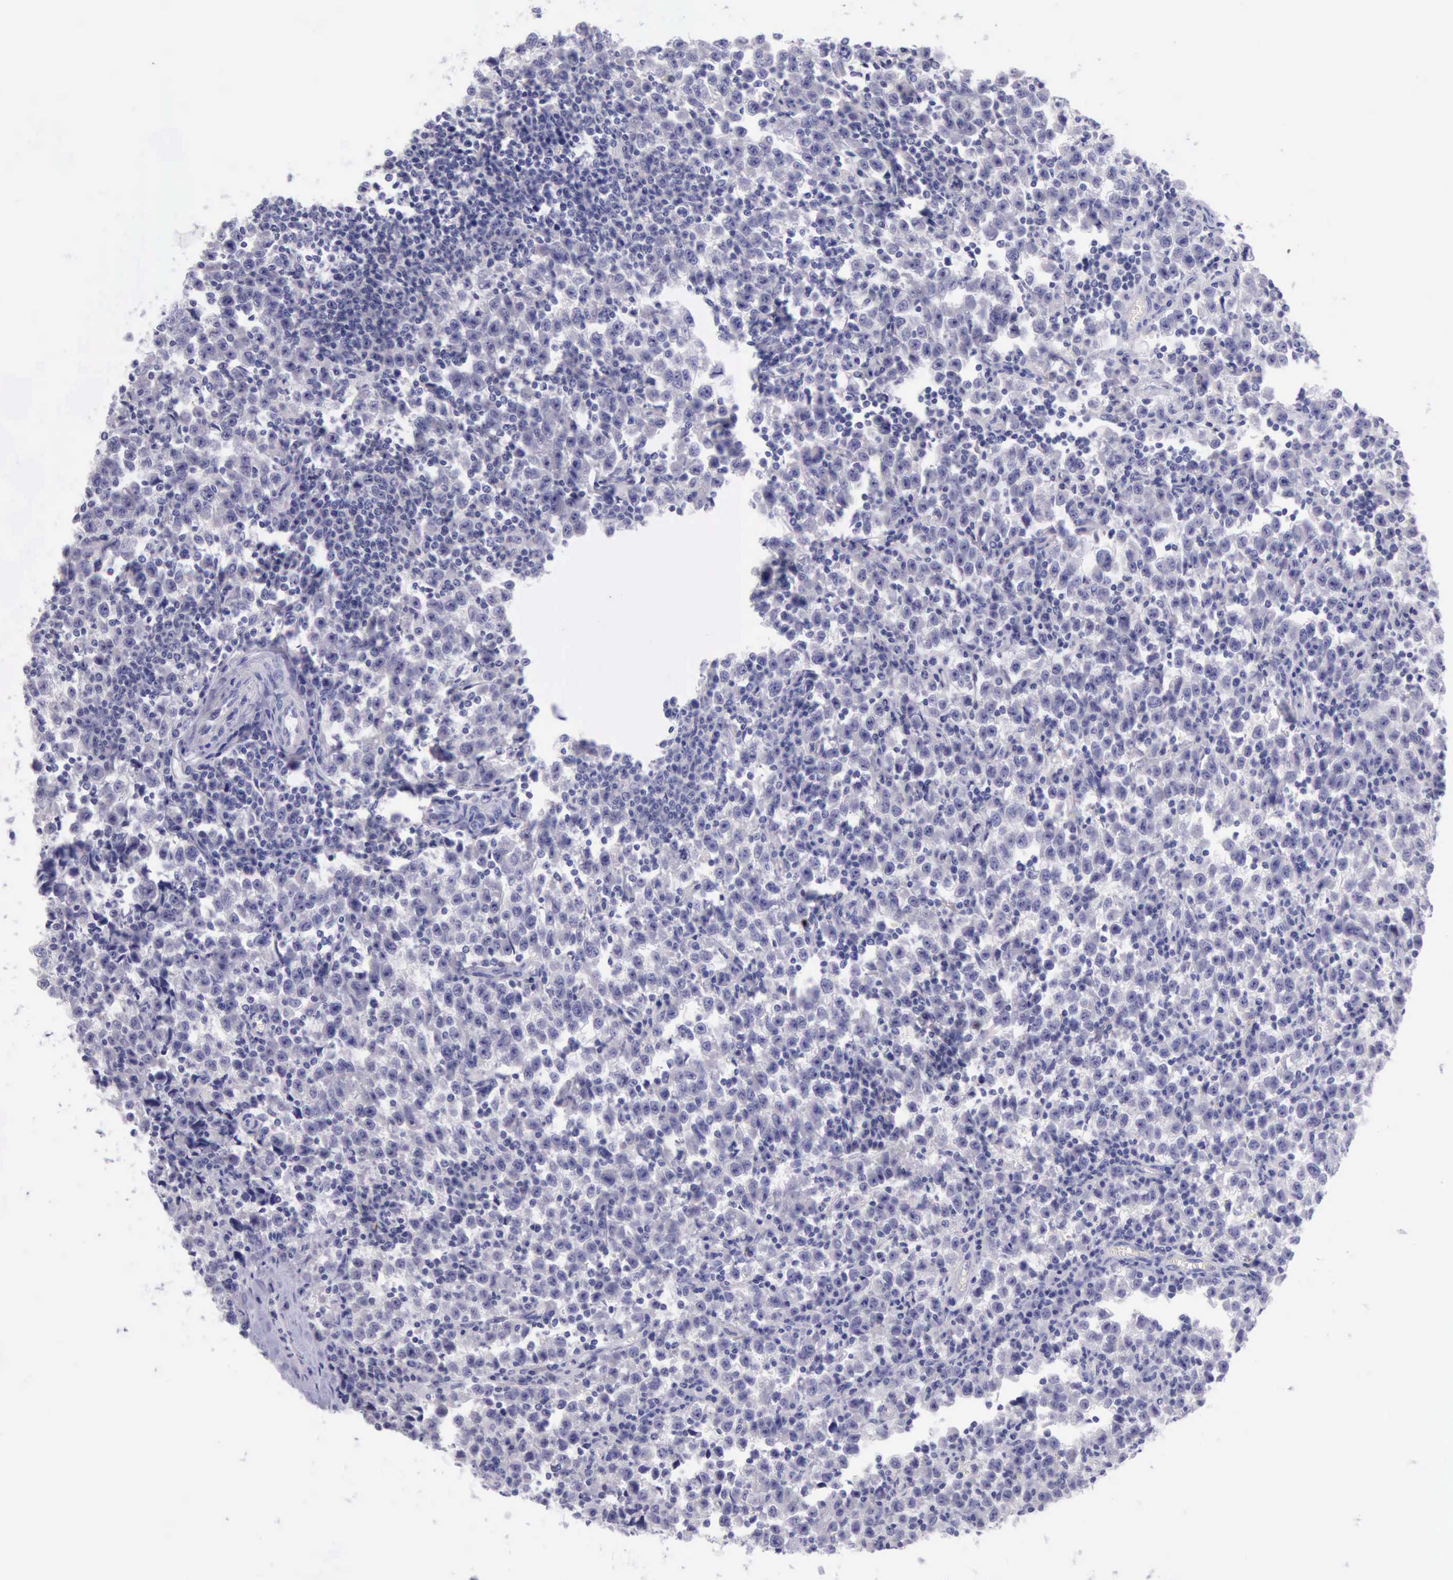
{"staining": {"intensity": "negative", "quantity": "none", "location": "none"}, "tissue": "testis cancer", "cell_type": "Tumor cells", "image_type": "cancer", "snomed": [{"axis": "morphology", "description": "Seminoma, NOS"}, {"axis": "topography", "description": "Testis"}], "caption": "The micrograph reveals no staining of tumor cells in seminoma (testis).", "gene": "LRFN5", "patient": {"sex": "male", "age": 35}}